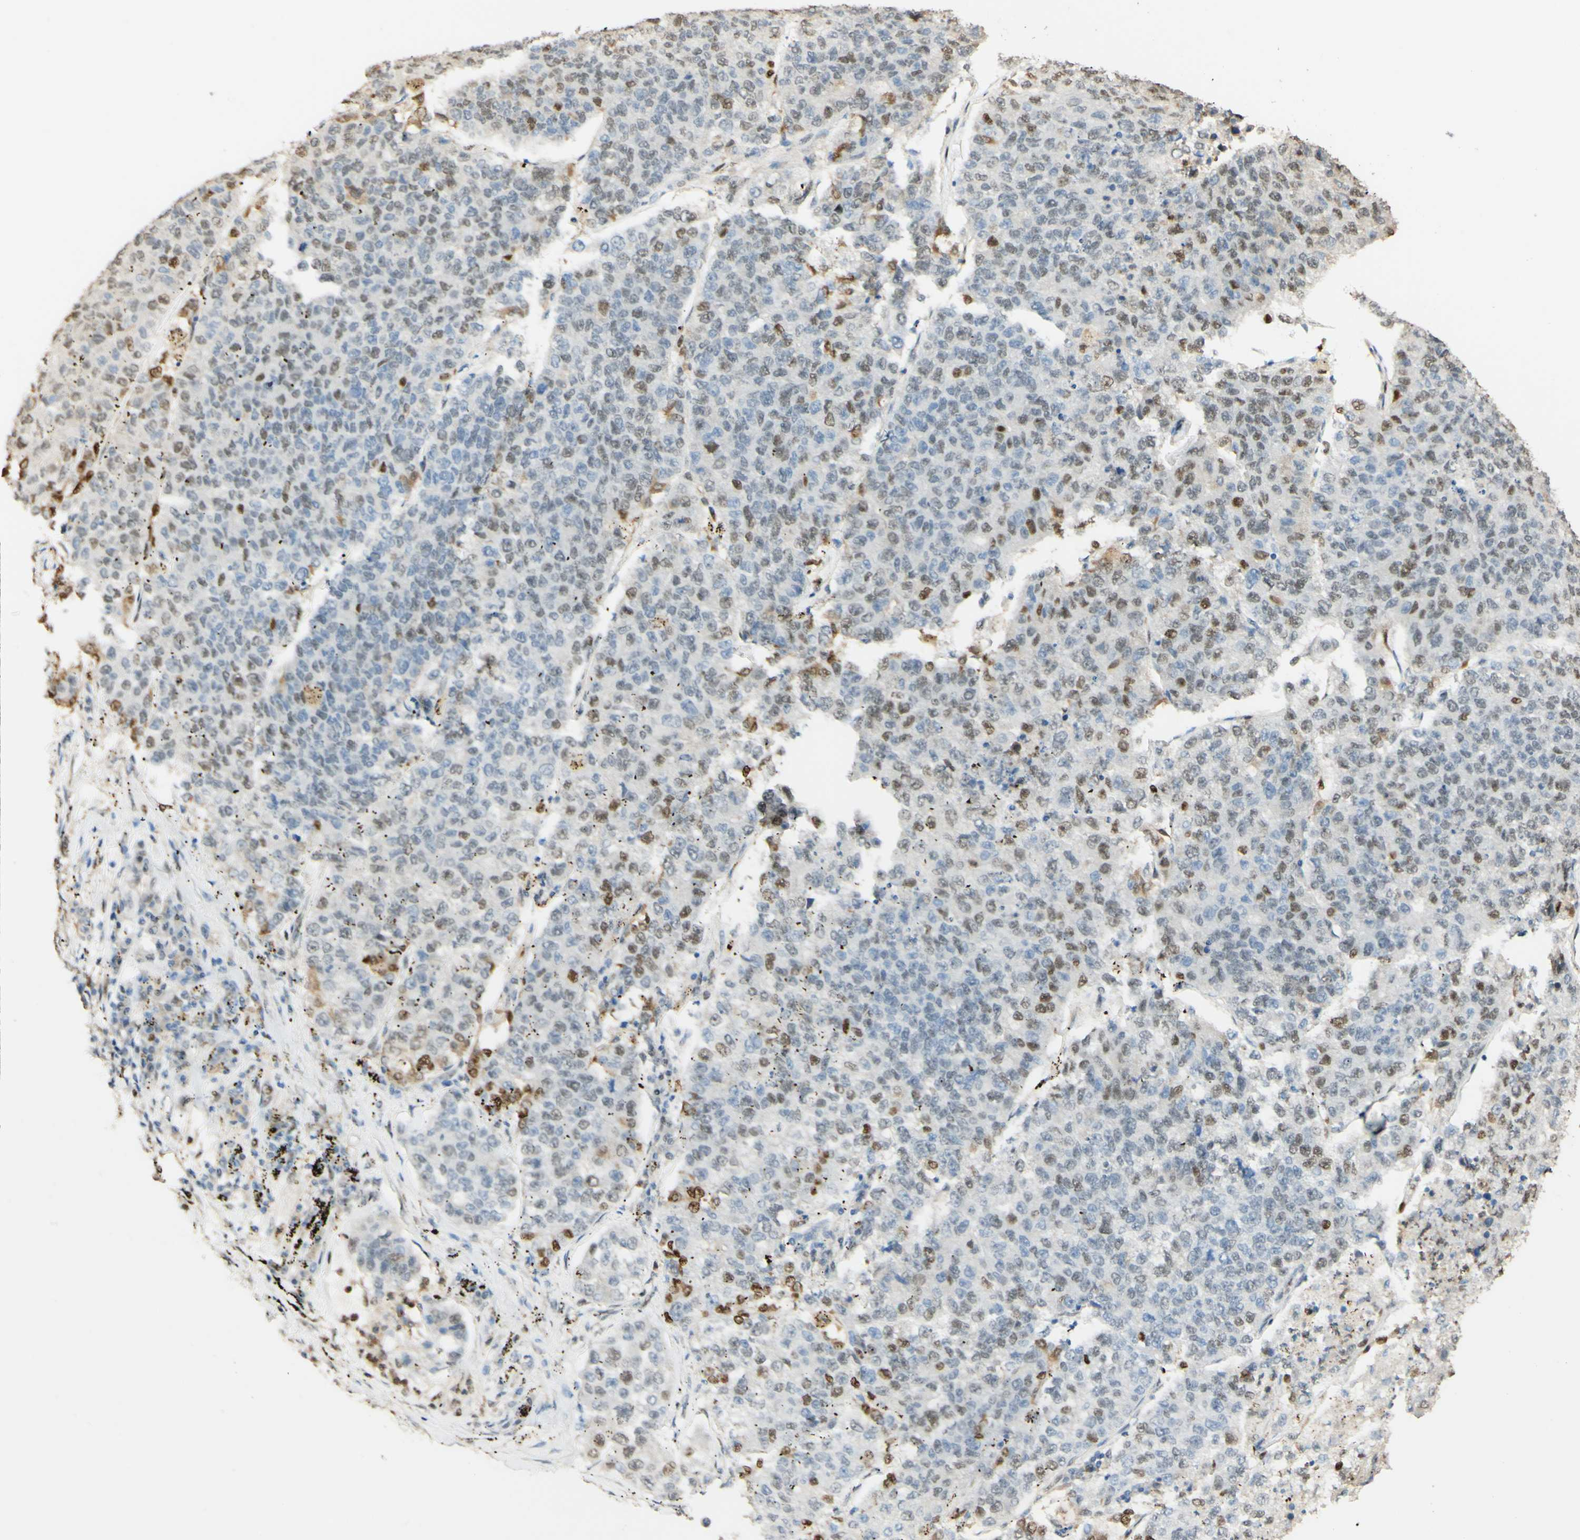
{"staining": {"intensity": "weak", "quantity": "<25%", "location": "nuclear"}, "tissue": "lung cancer", "cell_type": "Tumor cells", "image_type": "cancer", "snomed": [{"axis": "morphology", "description": "Adenocarcinoma, NOS"}, {"axis": "topography", "description": "Lung"}], "caption": "Immunohistochemical staining of lung cancer demonstrates no significant staining in tumor cells.", "gene": "MAP3K4", "patient": {"sex": "male", "age": 49}}